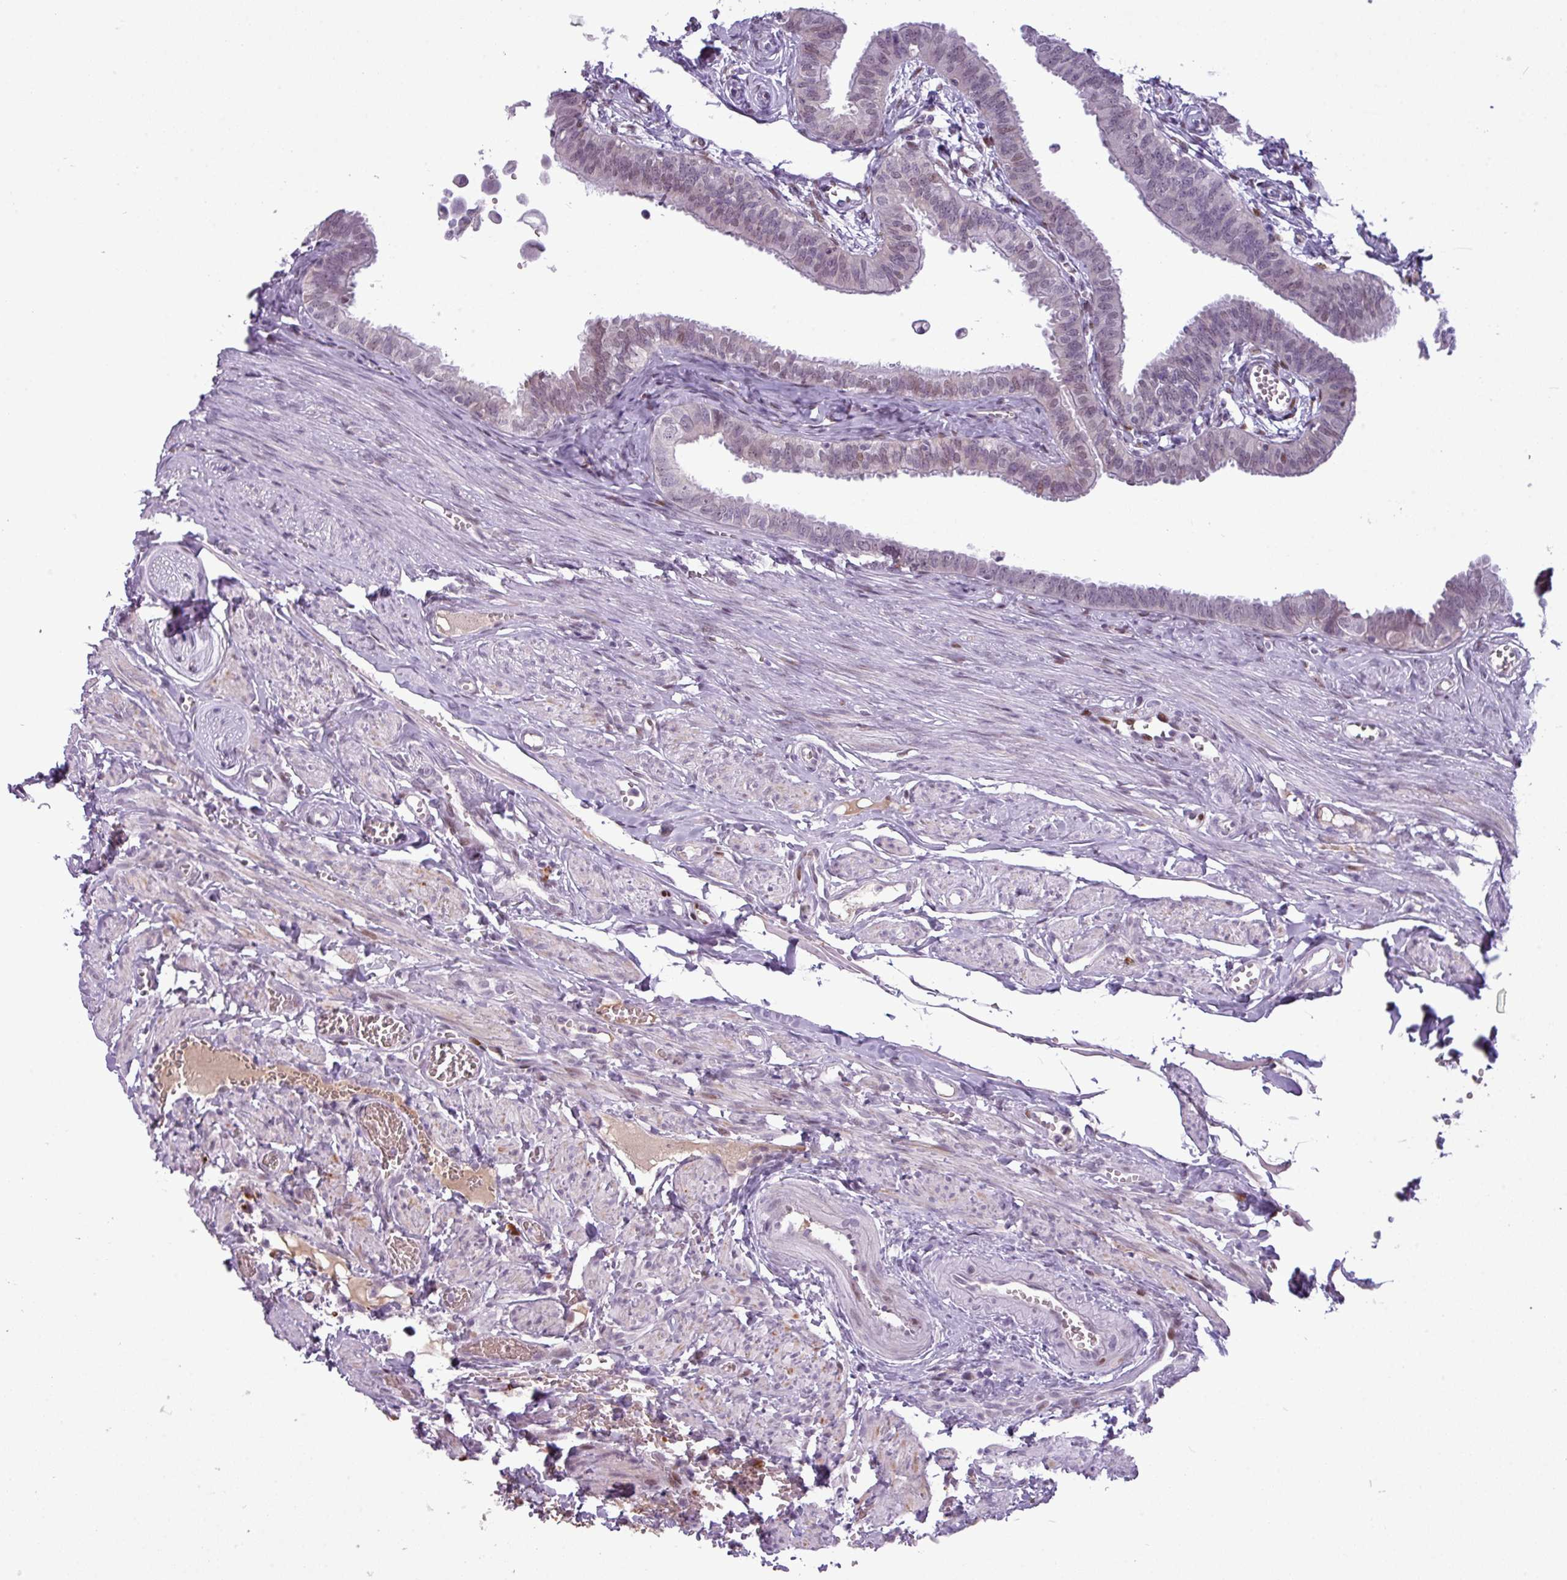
{"staining": {"intensity": "weak", "quantity": "<25%", "location": "cytoplasmic/membranous"}, "tissue": "fallopian tube", "cell_type": "Glandular cells", "image_type": "normal", "snomed": [{"axis": "morphology", "description": "Normal tissue, NOS"}, {"axis": "morphology", "description": "Carcinoma, NOS"}, {"axis": "topography", "description": "Fallopian tube"}, {"axis": "topography", "description": "Ovary"}], "caption": "DAB (3,3'-diaminobenzidine) immunohistochemical staining of unremarkable fallopian tube exhibits no significant expression in glandular cells. (Brightfield microscopy of DAB (3,3'-diaminobenzidine) immunohistochemistry (IHC) at high magnification).", "gene": "SLC66A2", "patient": {"sex": "female", "age": 59}}